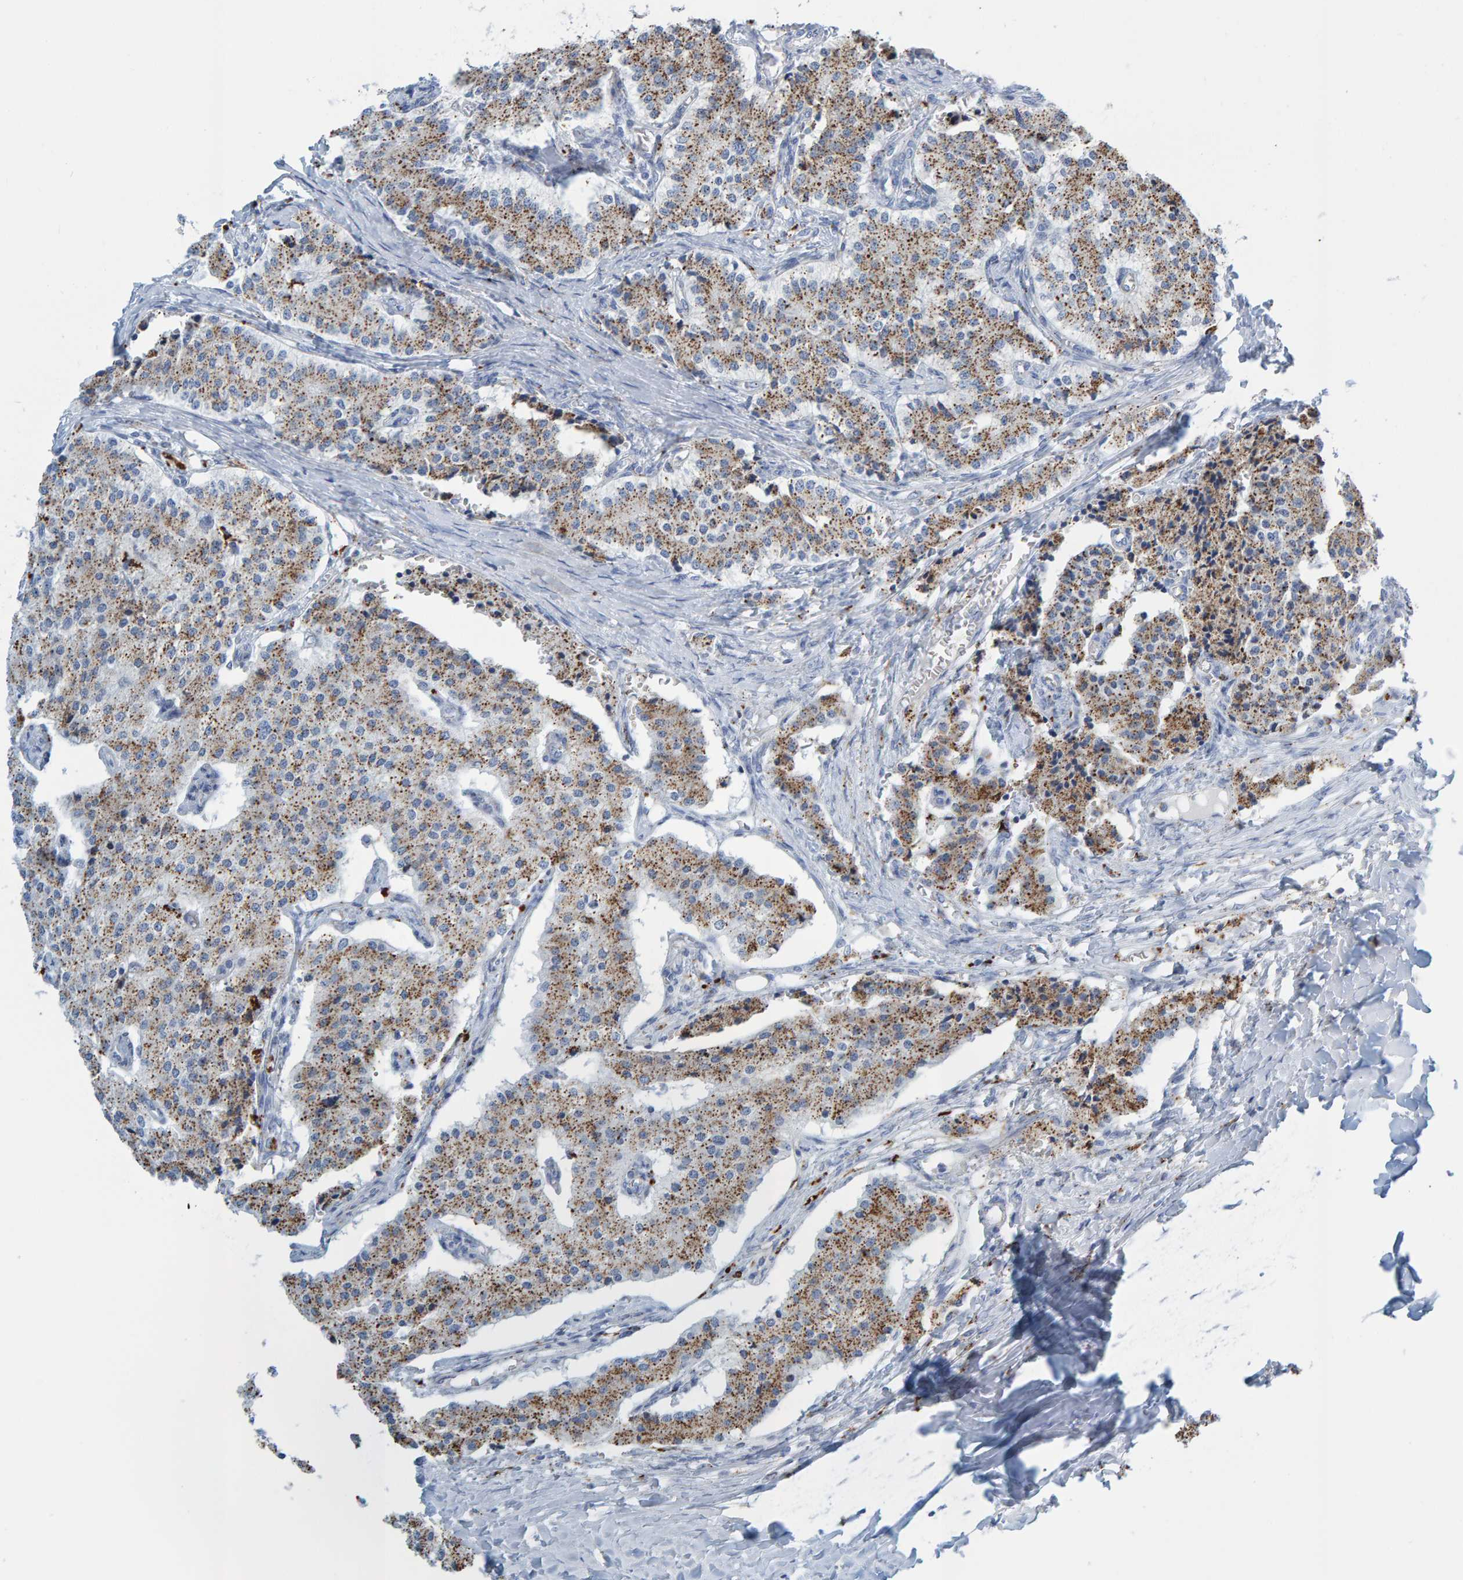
{"staining": {"intensity": "moderate", "quantity": ">75%", "location": "cytoplasmic/membranous"}, "tissue": "carcinoid", "cell_type": "Tumor cells", "image_type": "cancer", "snomed": [{"axis": "morphology", "description": "Carcinoid, malignant, NOS"}, {"axis": "topography", "description": "Colon"}], "caption": "A brown stain shows moderate cytoplasmic/membranous positivity of a protein in carcinoid tumor cells. (Stains: DAB in brown, nuclei in blue, Microscopy: brightfield microscopy at high magnification).", "gene": "BIN3", "patient": {"sex": "female", "age": 52}}